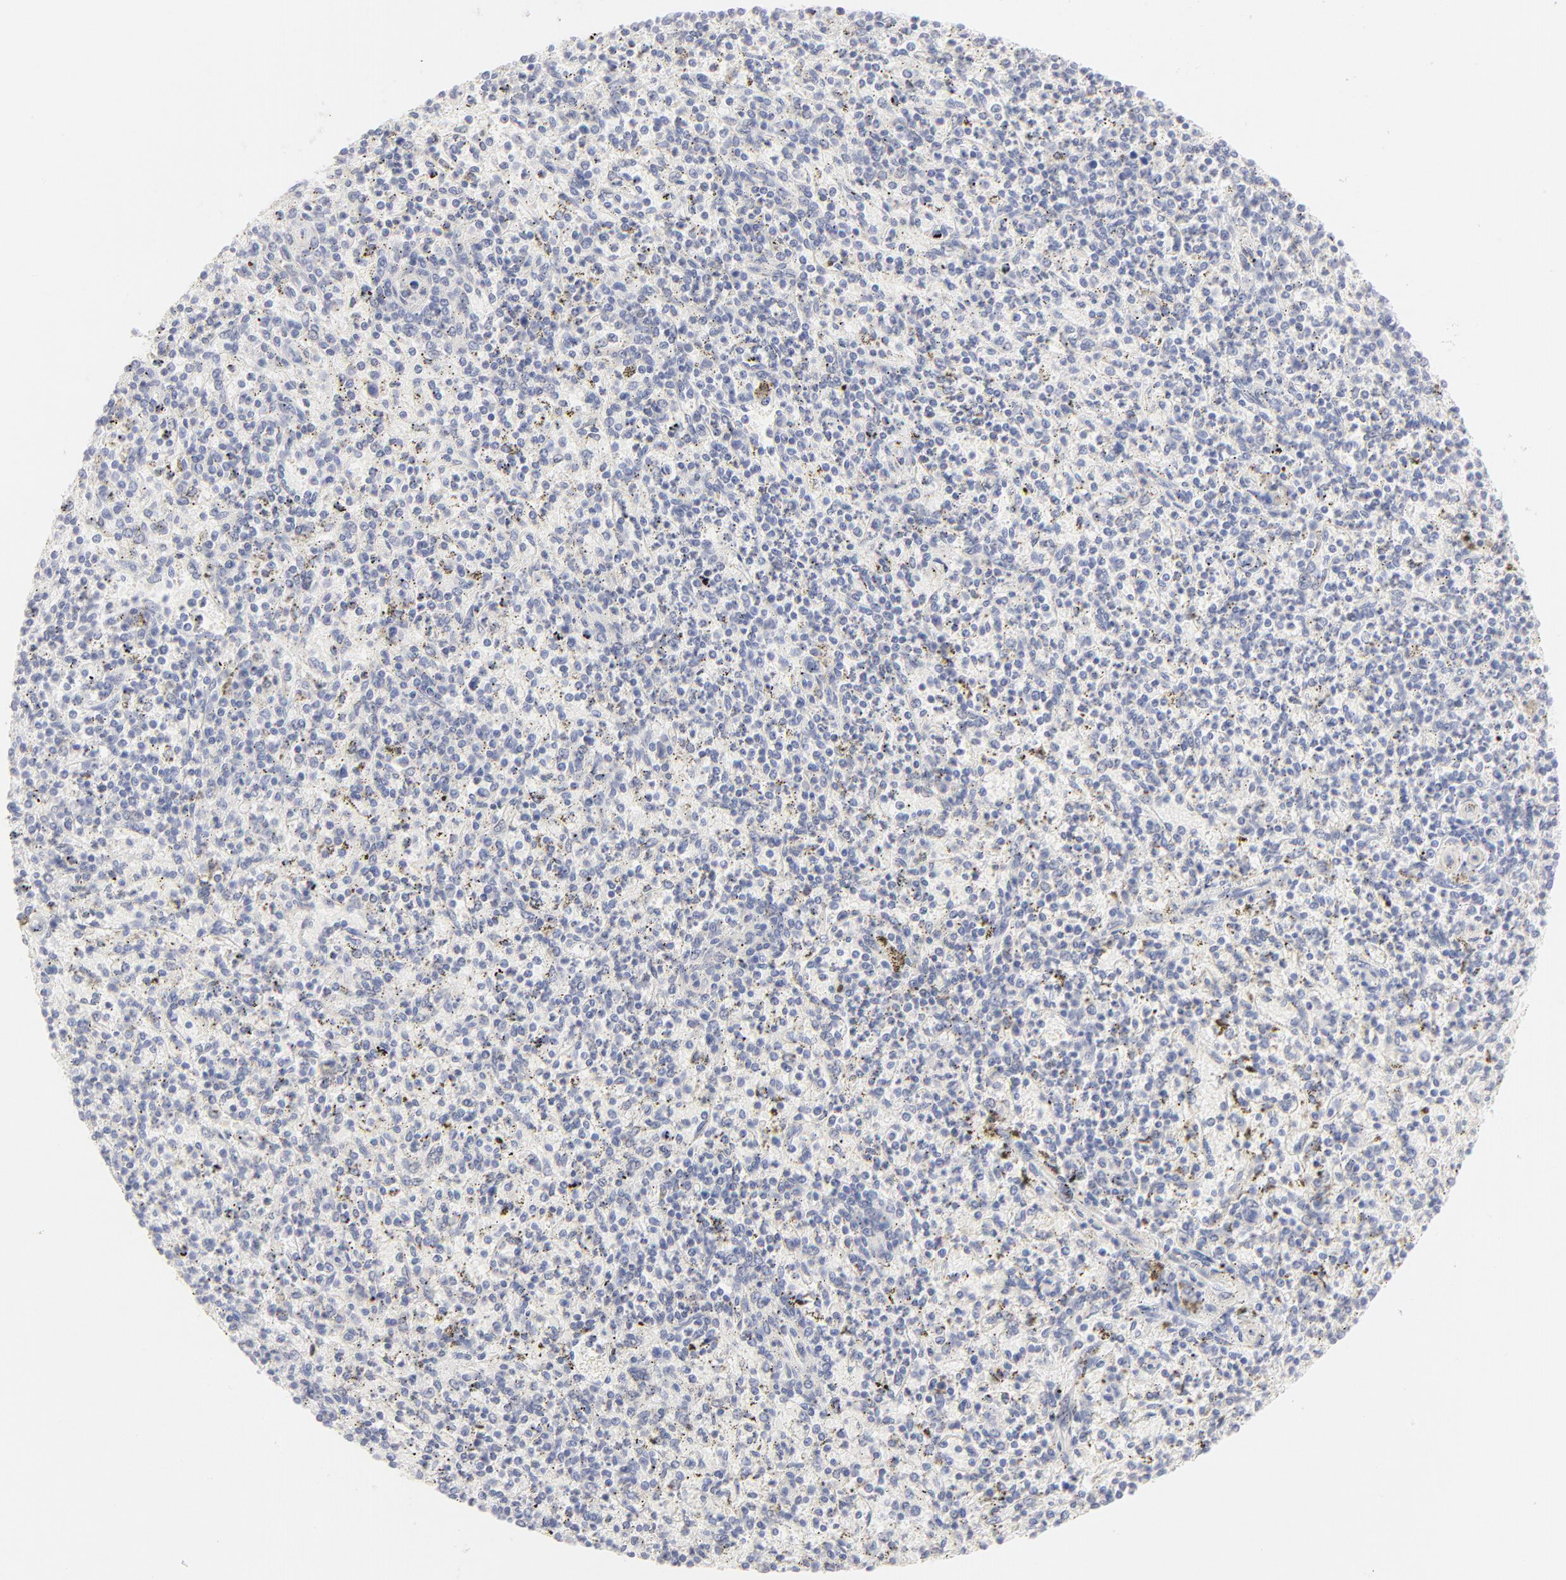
{"staining": {"intensity": "negative", "quantity": "none", "location": "none"}, "tissue": "spleen", "cell_type": "Cells in red pulp", "image_type": "normal", "snomed": [{"axis": "morphology", "description": "Normal tissue, NOS"}, {"axis": "topography", "description": "Spleen"}], "caption": "This is an IHC image of normal human spleen. There is no positivity in cells in red pulp.", "gene": "ELF3", "patient": {"sex": "male", "age": 72}}